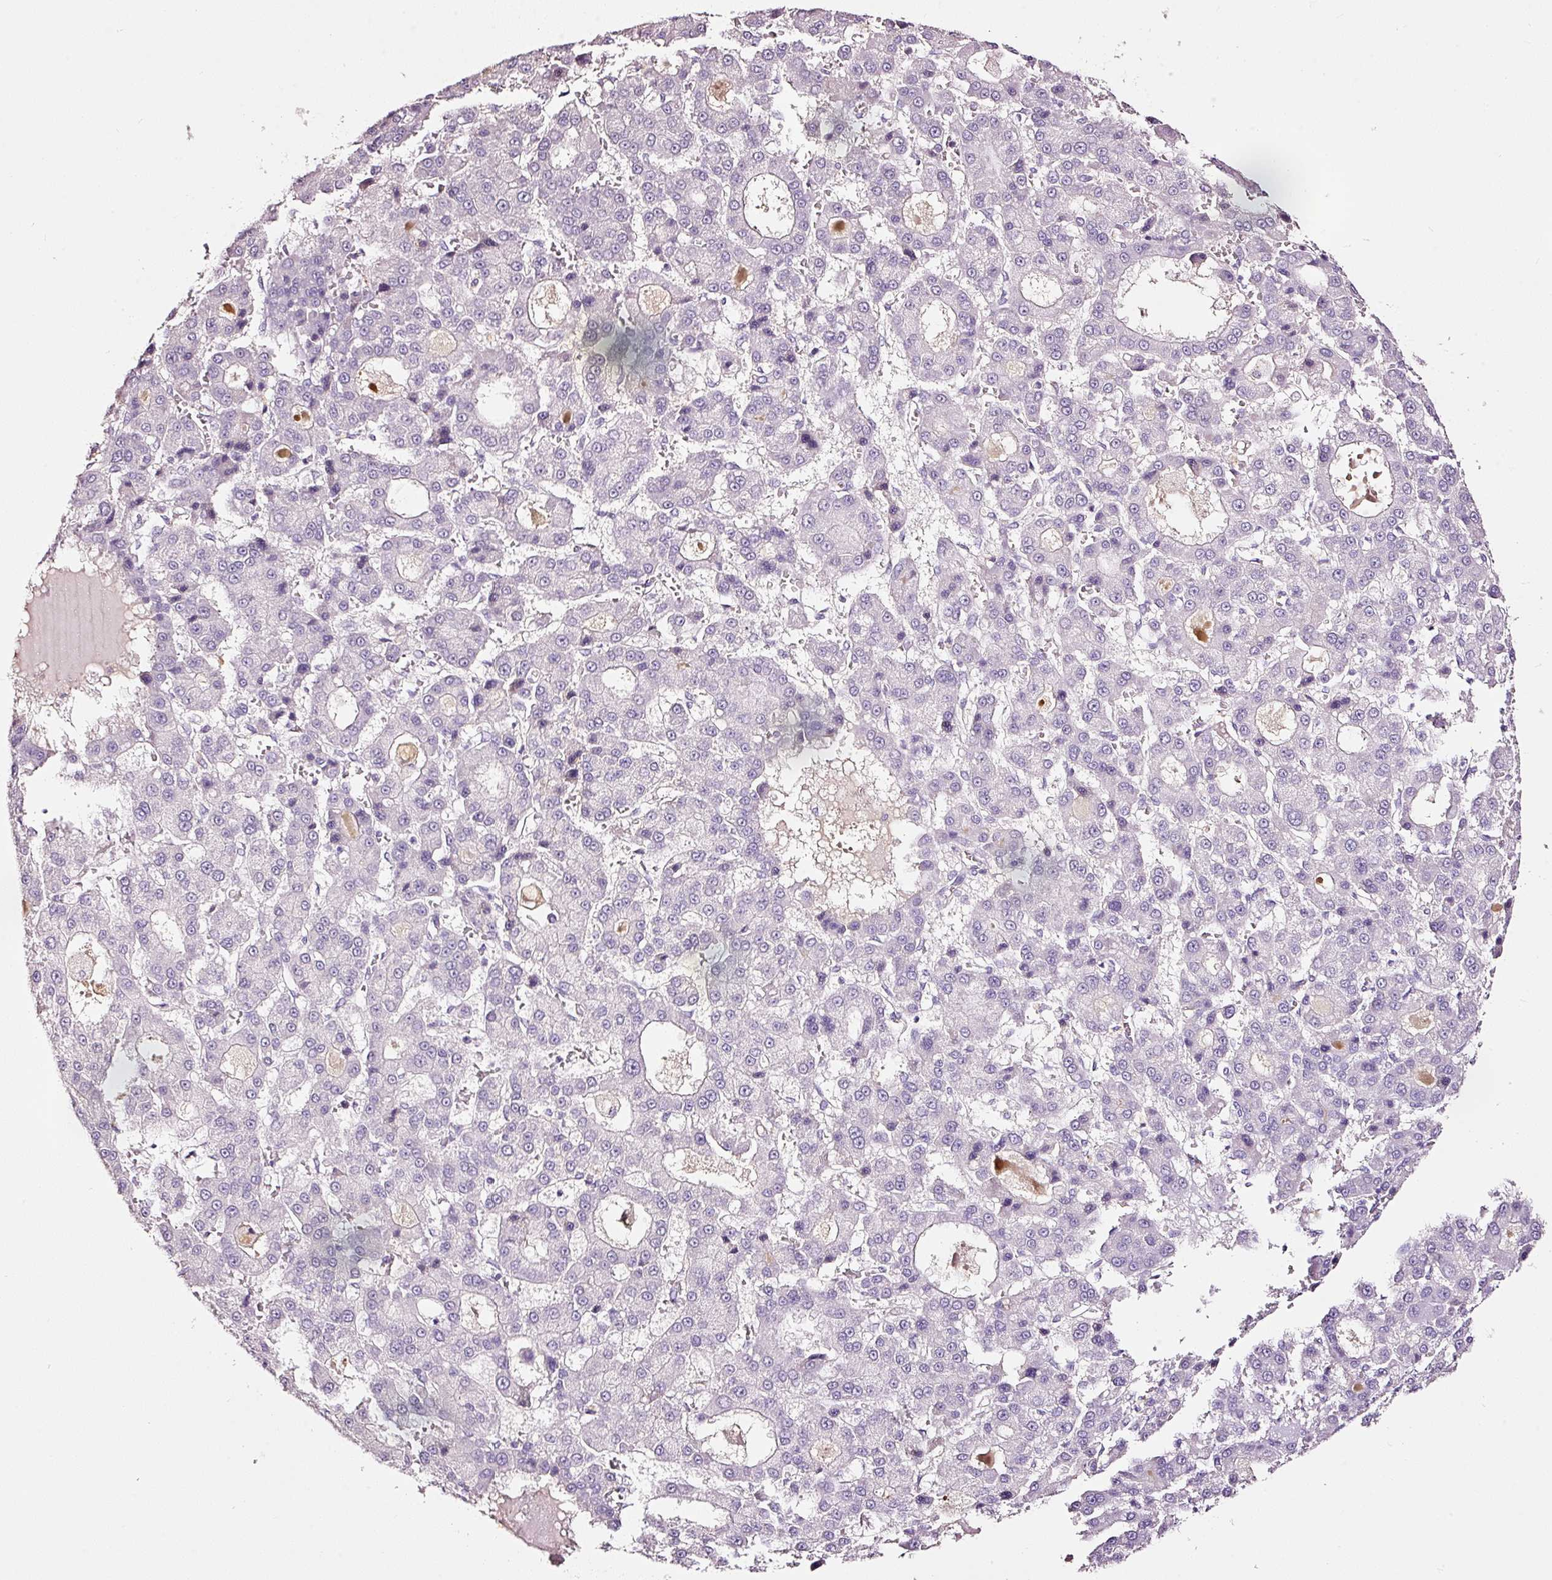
{"staining": {"intensity": "negative", "quantity": "none", "location": "none"}, "tissue": "liver cancer", "cell_type": "Tumor cells", "image_type": "cancer", "snomed": [{"axis": "morphology", "description": "Carcinoma, Hepatocellular, NOS"}, {"axis": "topography", "description": "Liver"}], "caption": "Tumor cells show no significant staining in hepatocellular carcinoma (liver).", "gene": "LAMP3", "patient": {"sex": "male", "age": 70}}